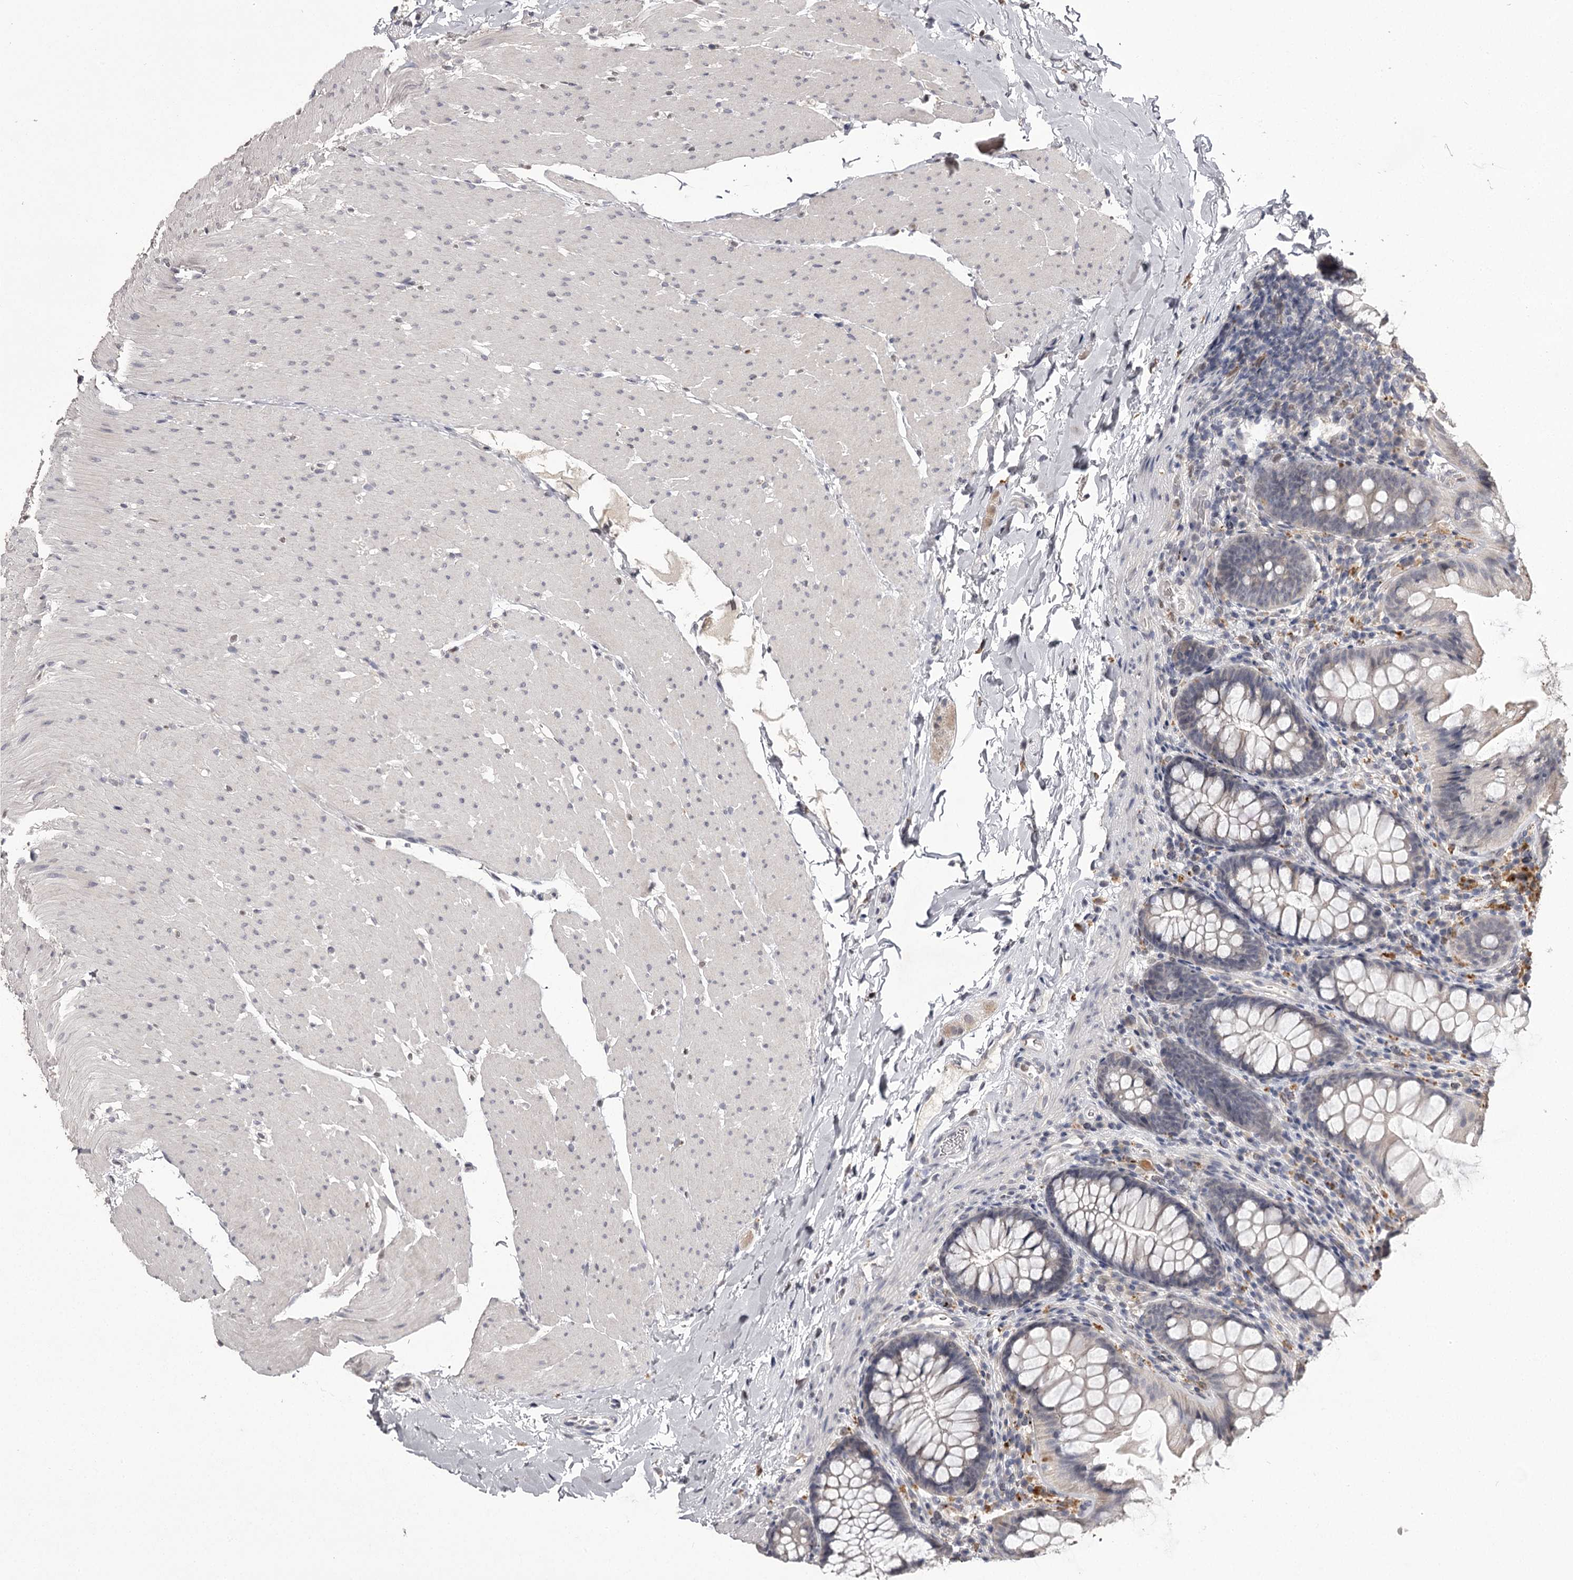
{"staining": {"intensity": "negative", "quantity": "none", "location": "none"}, "tissue": "colon", "cell_type": "Endothelial cells", "image_type": "normal", "snomed": [{"axis": "morphology", "description": "Normal tissue, NOS"}, {"axis": "topography", "description": "Colon"}], "caption": "A high-resolution micrograph shows IHC staining of normal colon, which exhibits no significant expression in endothelial cells.", "gene": "SLC32A1", "patient": {"sex": "female", "age": 62}}